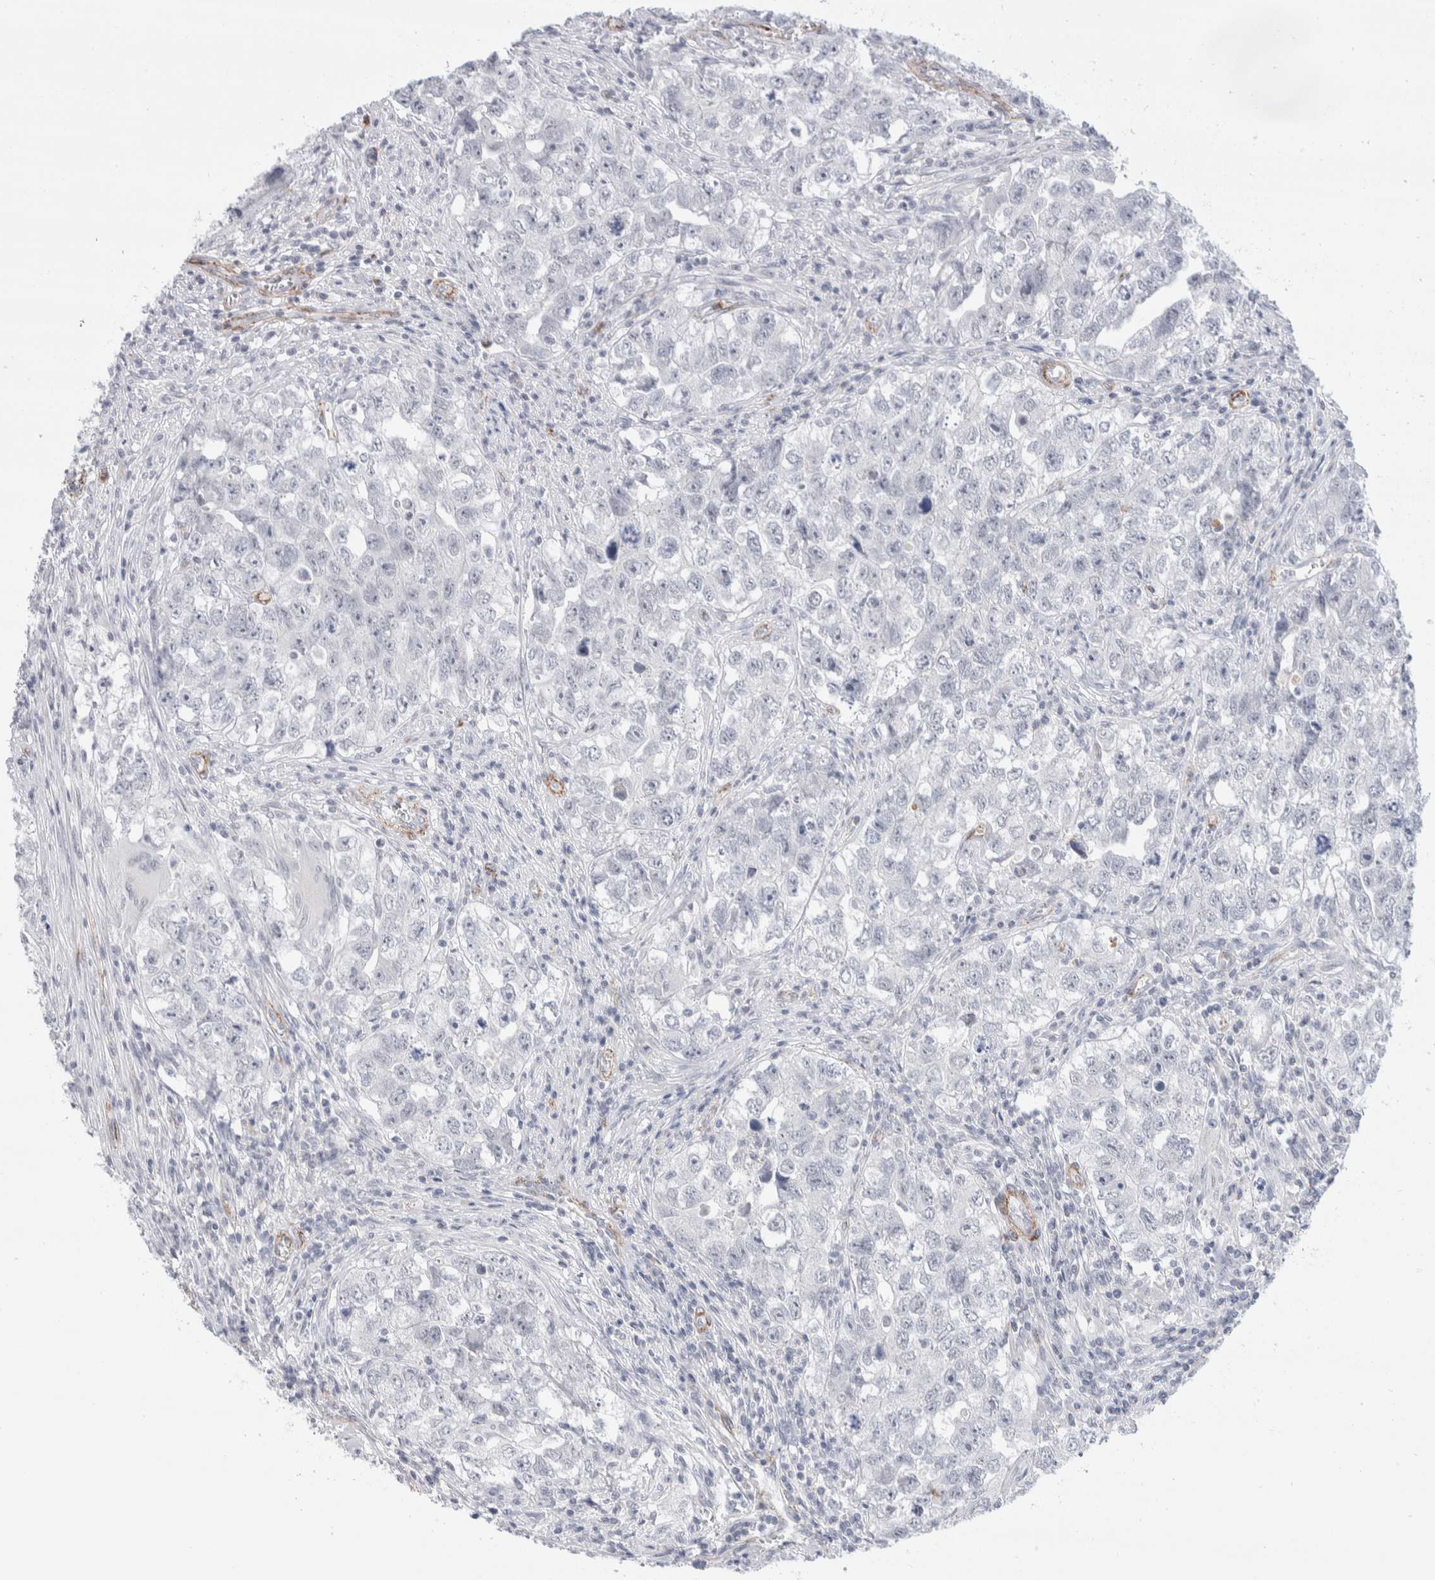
{"staining": {"intensity": "negative", "quantity": "none", "location": "none"}, "tissue": "testis cancer", "cell_type": "Tumor cells", "image_type": "cancer", "snomed": [{"axis": "morphology", "description": "Seminoma, NOS"}, {"axis": "morphology", "description": "Carcinoma, Embryonal, NOS"}, {"axis": "topography", "description": "Testis"}], "caption": "Micrograph shows no significant protein staining in tumor cells of seminoma (testis). Brightfield microscopy of immunohistochemistry stained with DAB (brown) and hematoxylin (blue), captured at high magnification.", "gene": "SEPTIN4", "patient": {"sex": "male", "age": 43}}